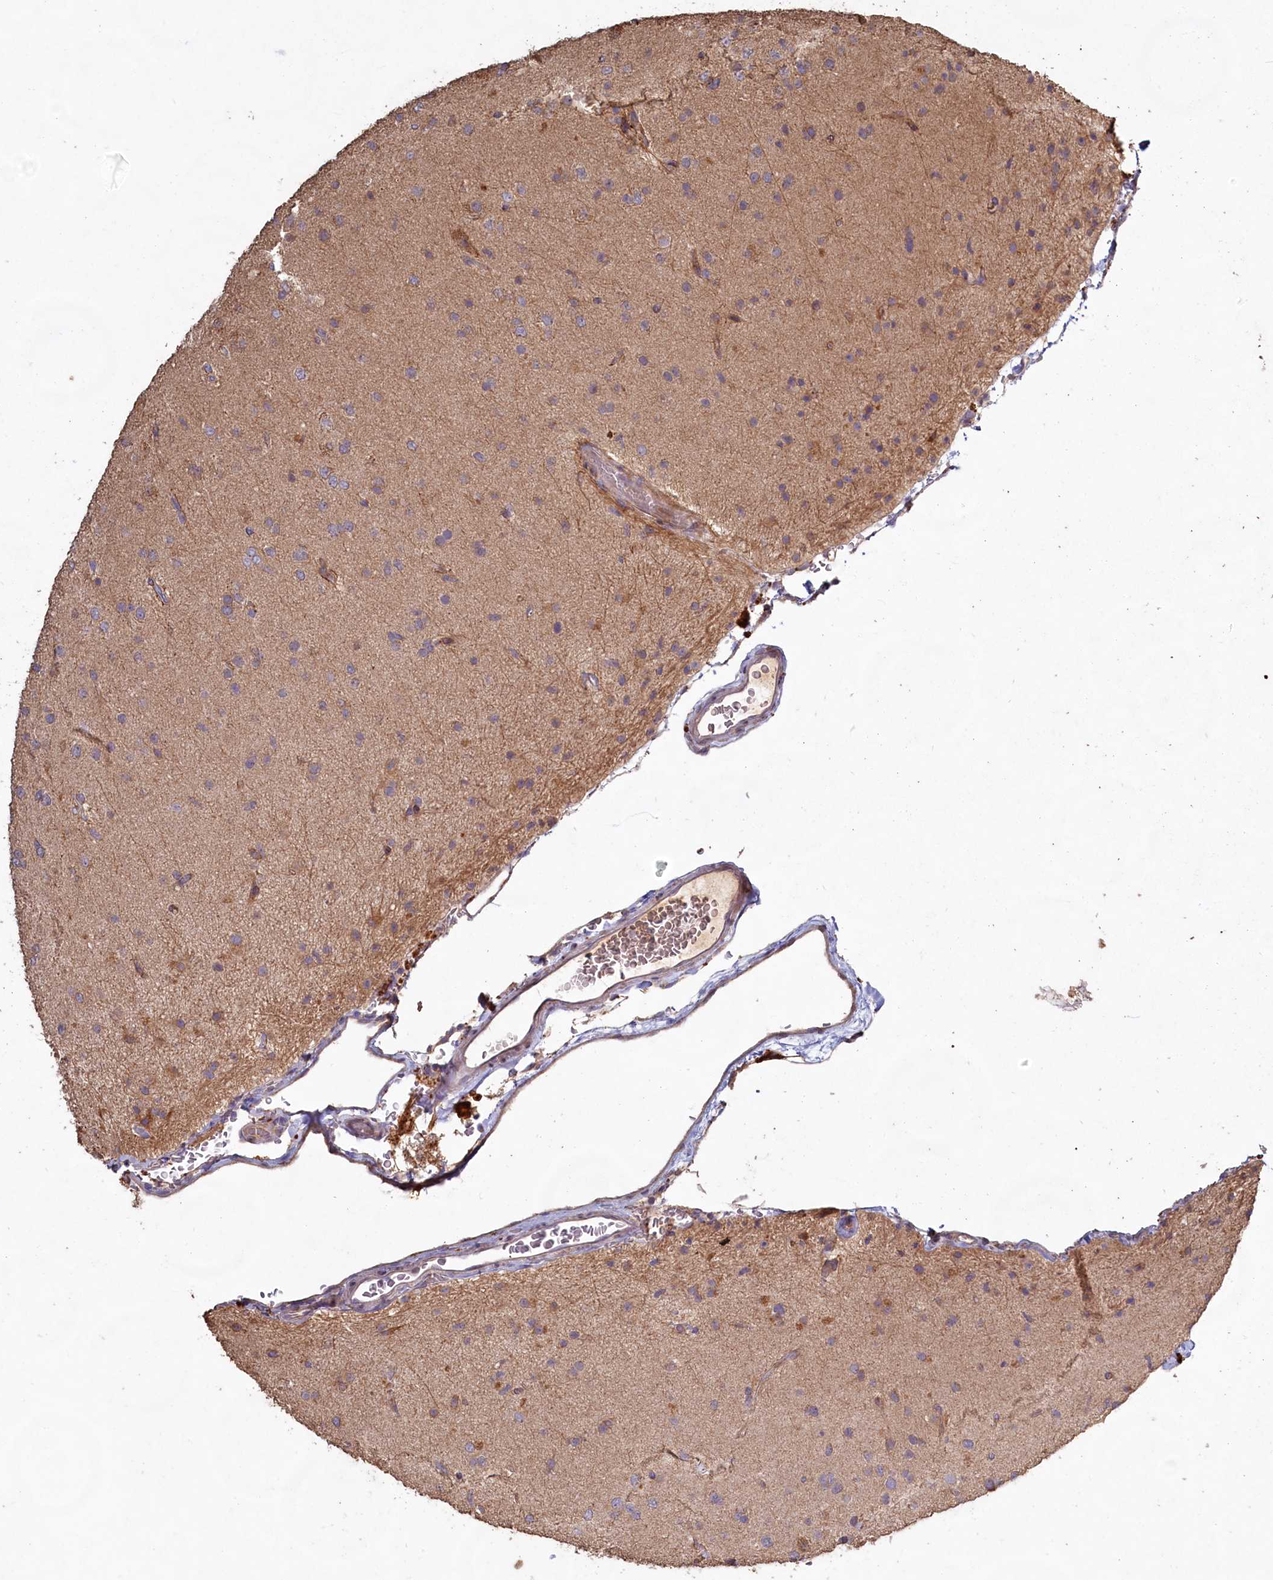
{"staining": {"intensity": "weak", "quantity": "25%-75%", "location": "cytoplasmic/membranous"}, "tissue": "glioma", "cell_type": "Tumor cells", "image_type": "cancer", "snomed": [{"axis": "morphology", "description": "Glioma, malignant, Low grade"}, {"axis": "topography", "description": "Brain"}], "caption": "Malignant low-grade glioma stained with a protein marker displays weak staining in tumor cells.", "gene": "FUNDC1", "patient": {"sex": "male", "age": 65}}